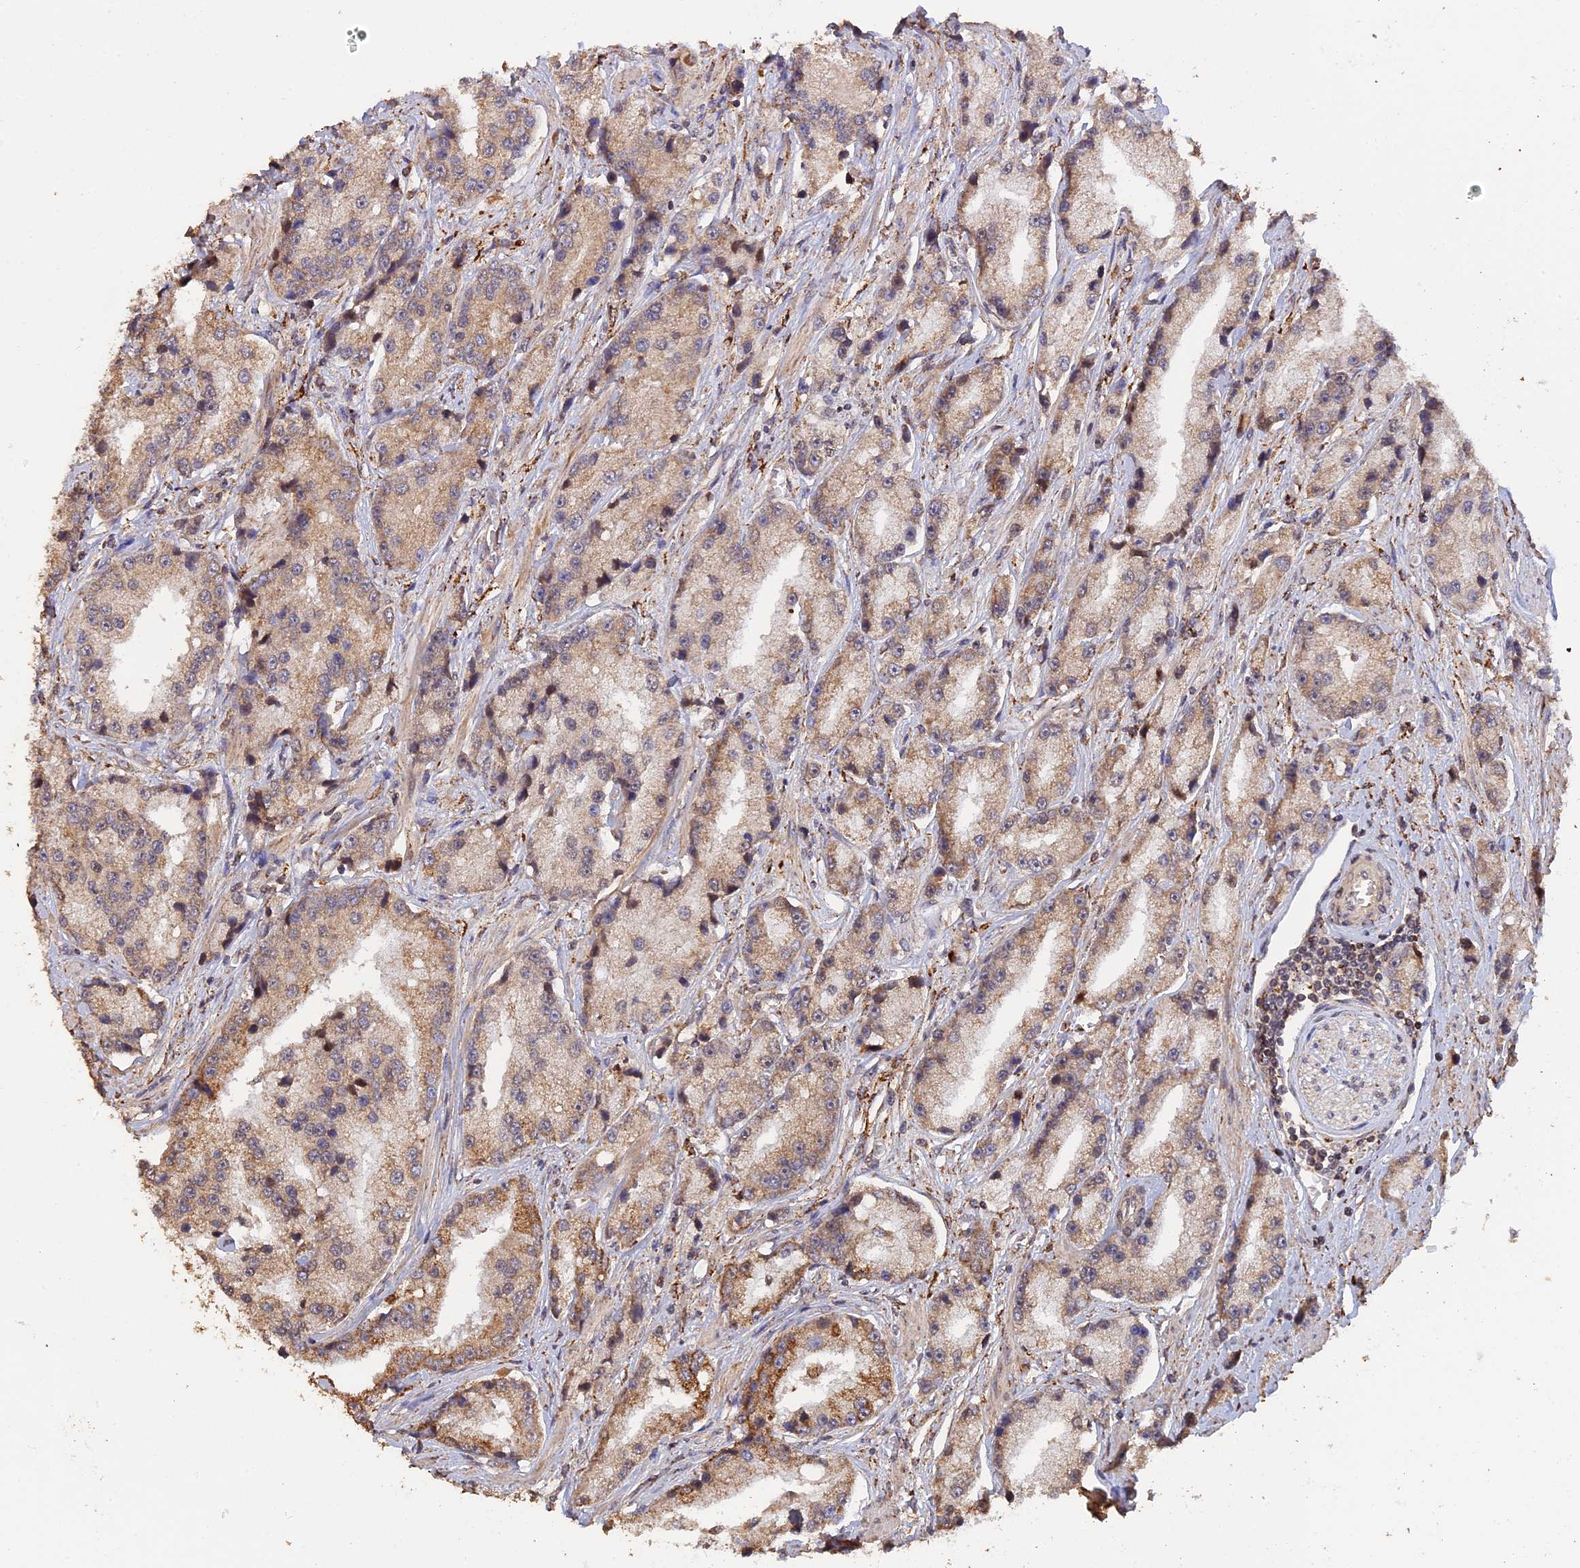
{"staining": {"intensity": "moderate", "quantity": ">75%", "location": "cytoplasmic/membranous"}, "tissue": "prostate cancer", "cell_type": "Tumor cells", "image_type": "cancer", "snomed": [{"axis": "morphology", "description": "Adenocarcinoma, High grade"}, {"axis": "topography", "description": "Prostate"}], "caption": "Immunohistochemical staining of human prostate cancer shows moderate cytoplasmic/membranous protein expression in approximately >75% of tumor cells. (DAB (3,3'-diaminobenzidine) IHC, brown staining for protein, blue staining for nuclei).", "gene": "FAM210B", "patient": {"sex": "male", "age": 74}}